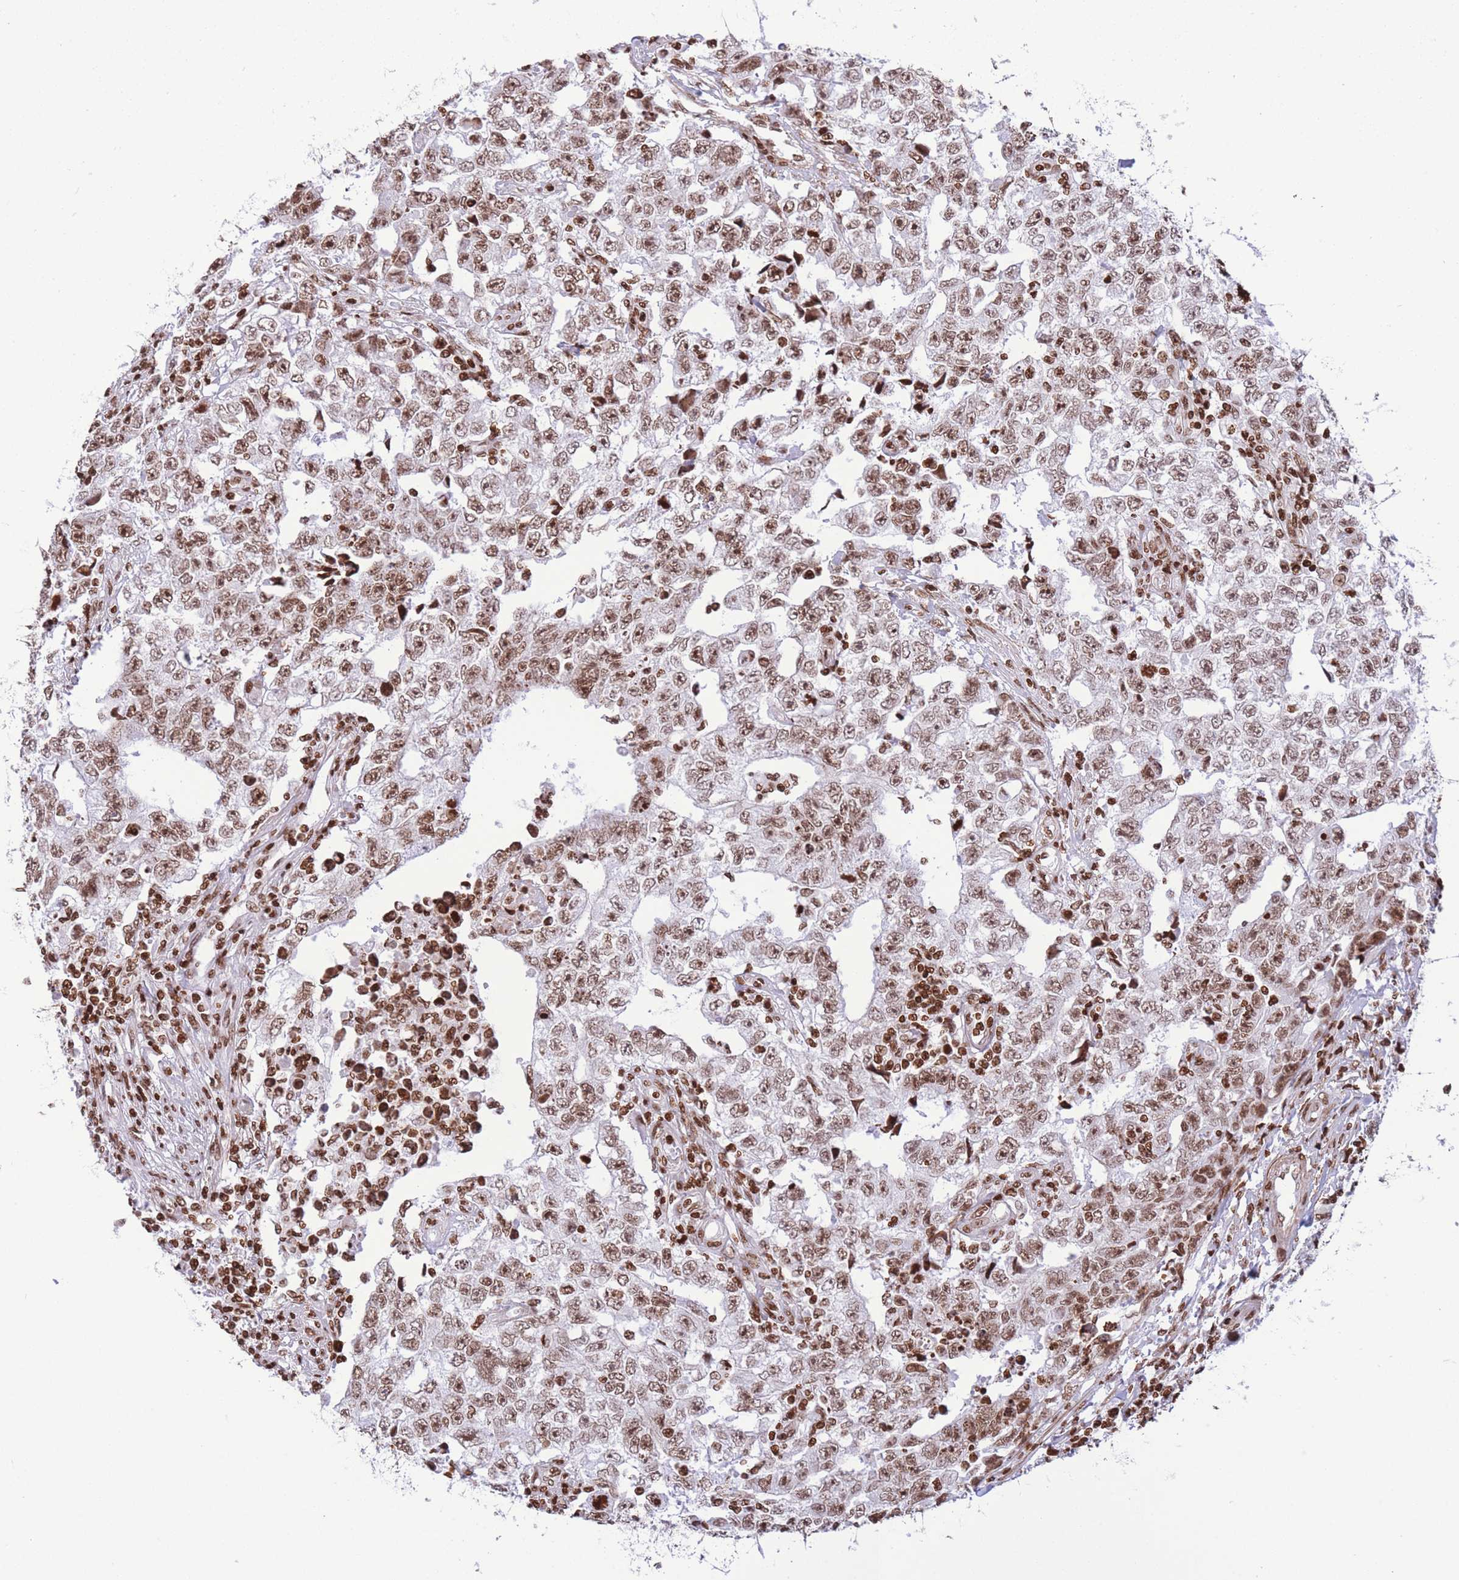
{"staining": {"intensity": "moderate", "quantity": ">75%", "location": "nuclear"}, "tissue": "testis cancer", "cell_type": "Tumor cells", "image_type": "cancer", "snomed": [{"axis": "morphology", "description": "Carcinoma, Embryonal, NOS"}, {"axis": "topography", "description": "Testis"}], "caption": "Immunohistochemical staining of testis cancer shows medium levels of moderate nuclear positivity in approximately >75% of tumor cells. (DAB (3,3'-diaminobenzidine) = brown stain, brightfield microscopy at high magnification).", "gene": "H2BC11", "patient": {"sex": "male", "age": 25}}